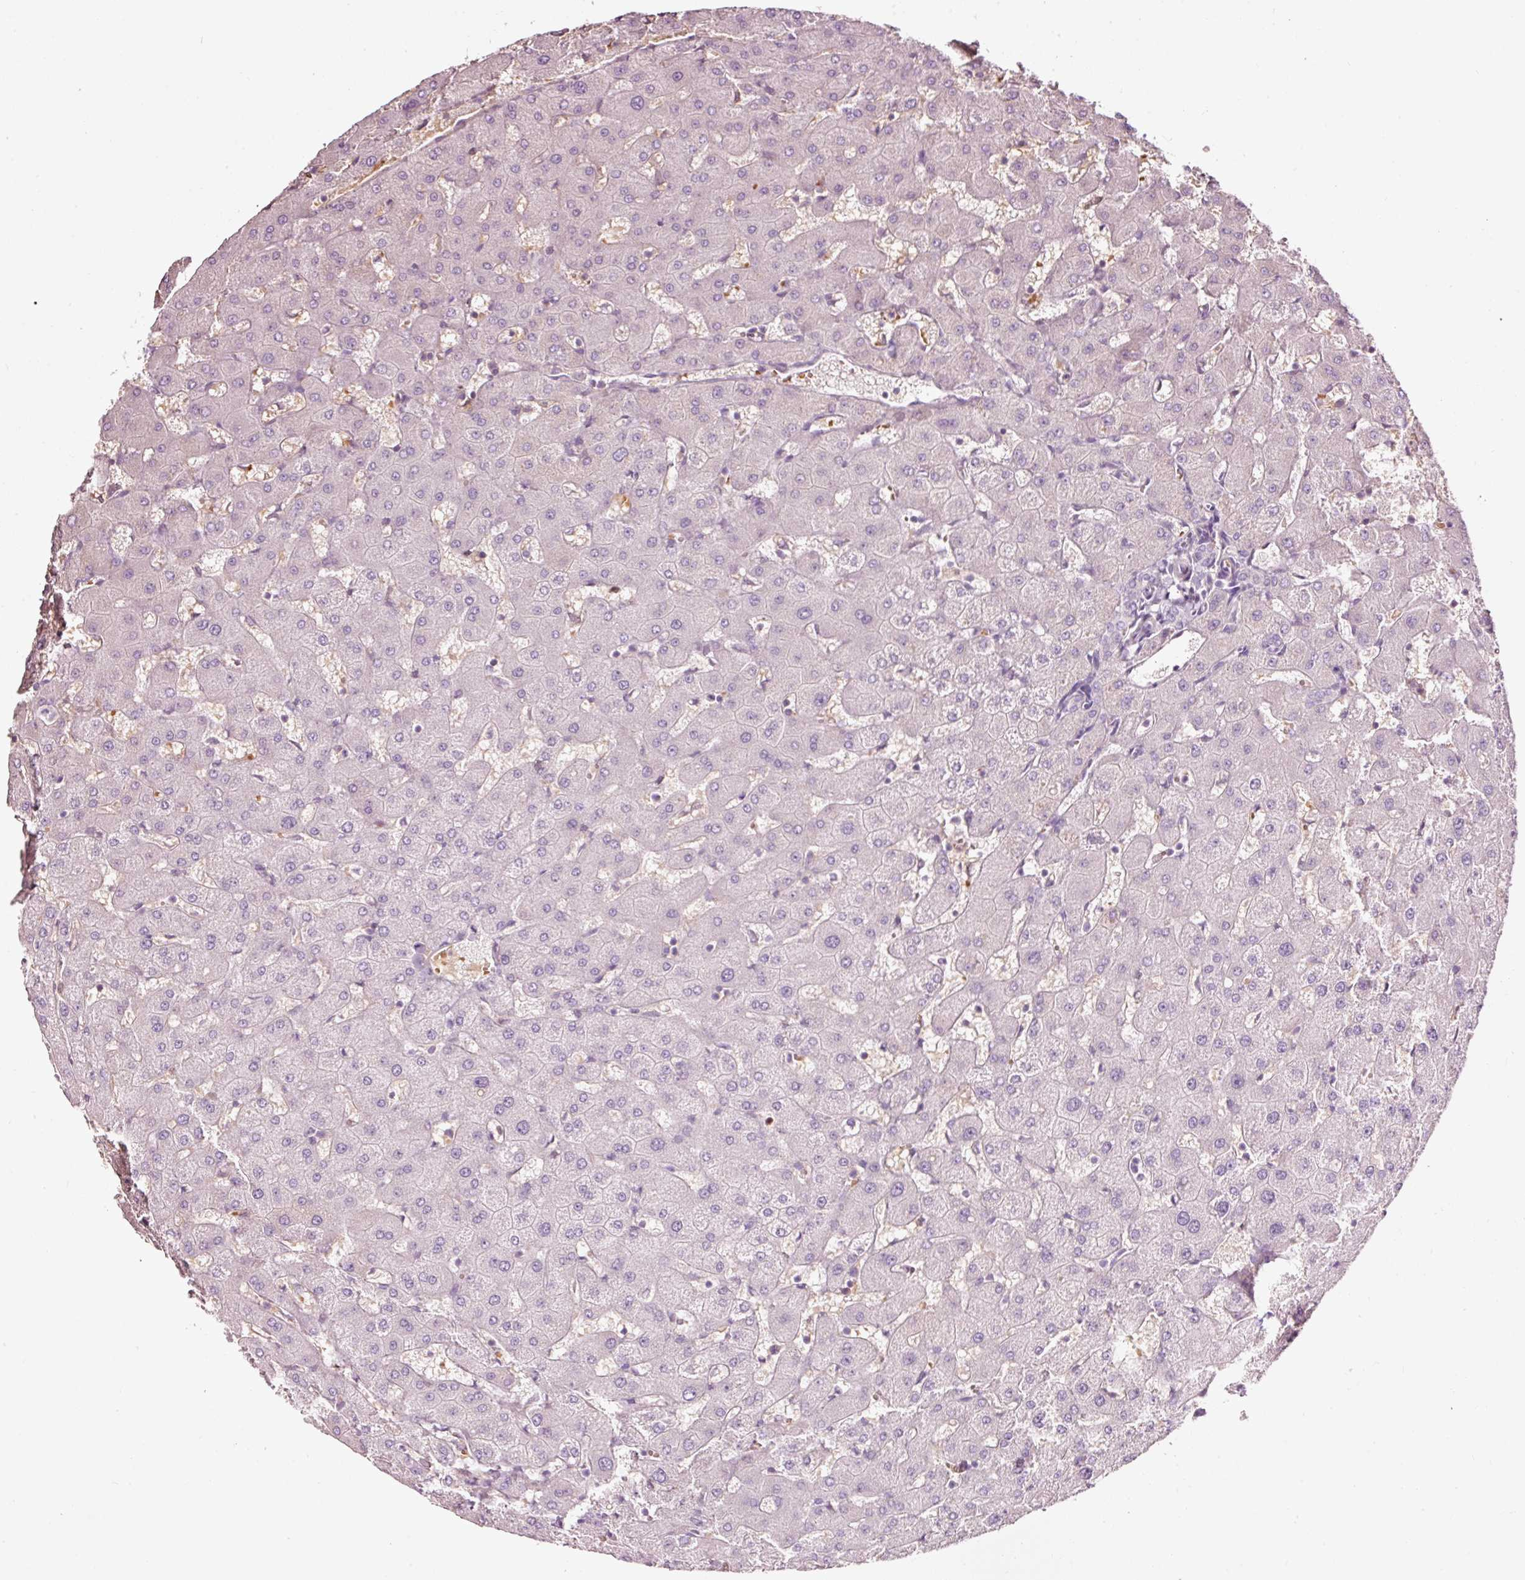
{"staining": {"intensity": "negative", "quantity": "none", "location": "none"}, "tissue": "liver", "cell_type": "Cholangiocytes", "image_type": "normal", "snomed": [{"axis": "morphology", "description": "Normal tissue, NOS"}, {"axis": "topography", "description": "Liver"}], "caption": "Immunohistochemistry (IHC) of unremarkable liver shows no expression in cholangiocytes.", "gene": "LDHAL6B", "patient": {"sex": "female", "age": 63}}